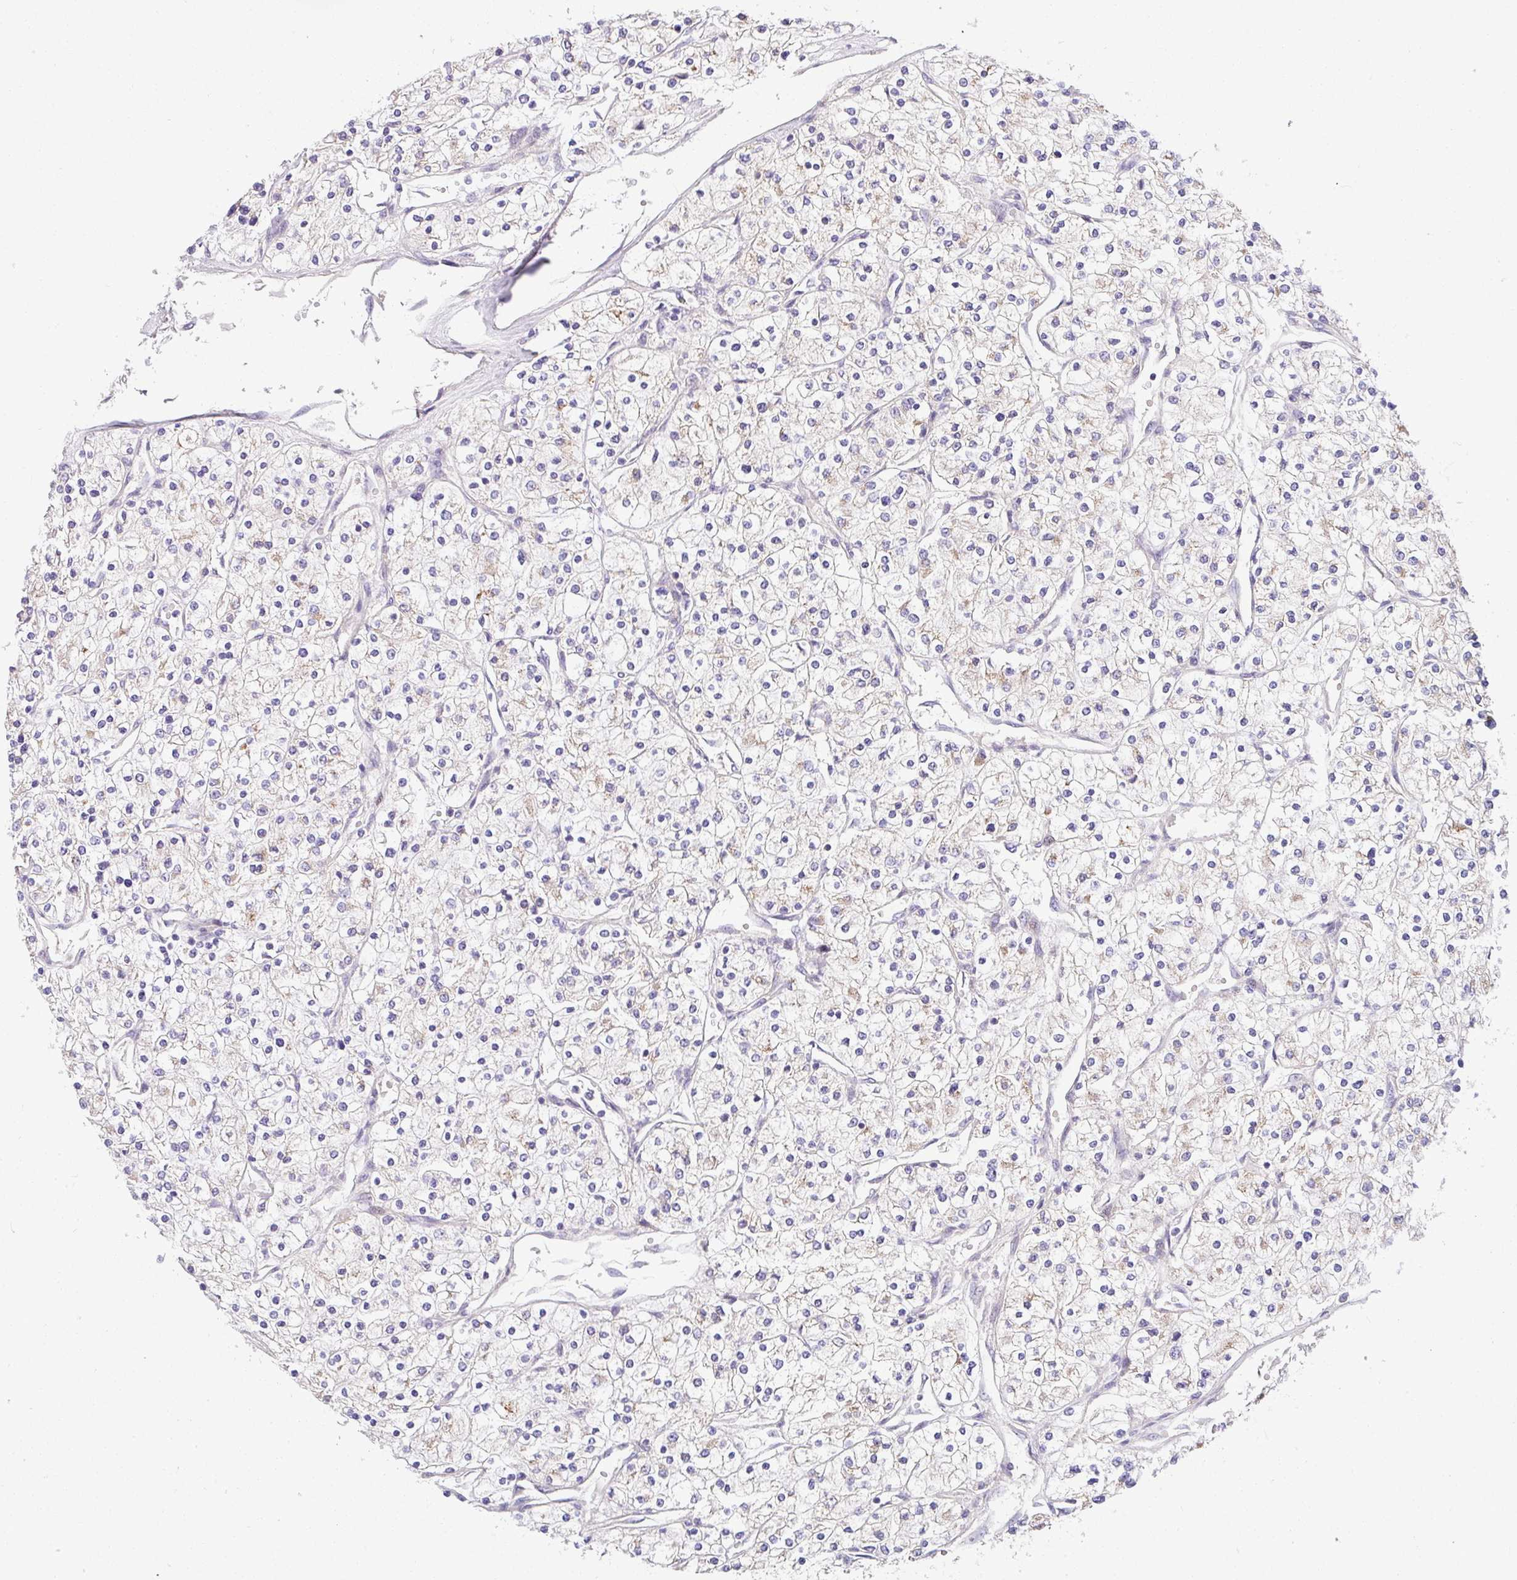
{"staining": {"intensity": "negative", "quantity": "none", "location": "none"}, "tissue": "renal cancer", "cell_type": "Tumor cells", "image_type": "cancer", "snomed": [{"axis": "morphology", "description": "Adenocarcinoma, NOS"}, {"axis": "topography", "description": "Kidney"}], "caption": "Renal cancer (adenocarcinoma) was stained to show a protein in brown. There is no significant staining in tumor cells.", "gene": "SARS2", "patient": {"sex": "male", "age": 80}}